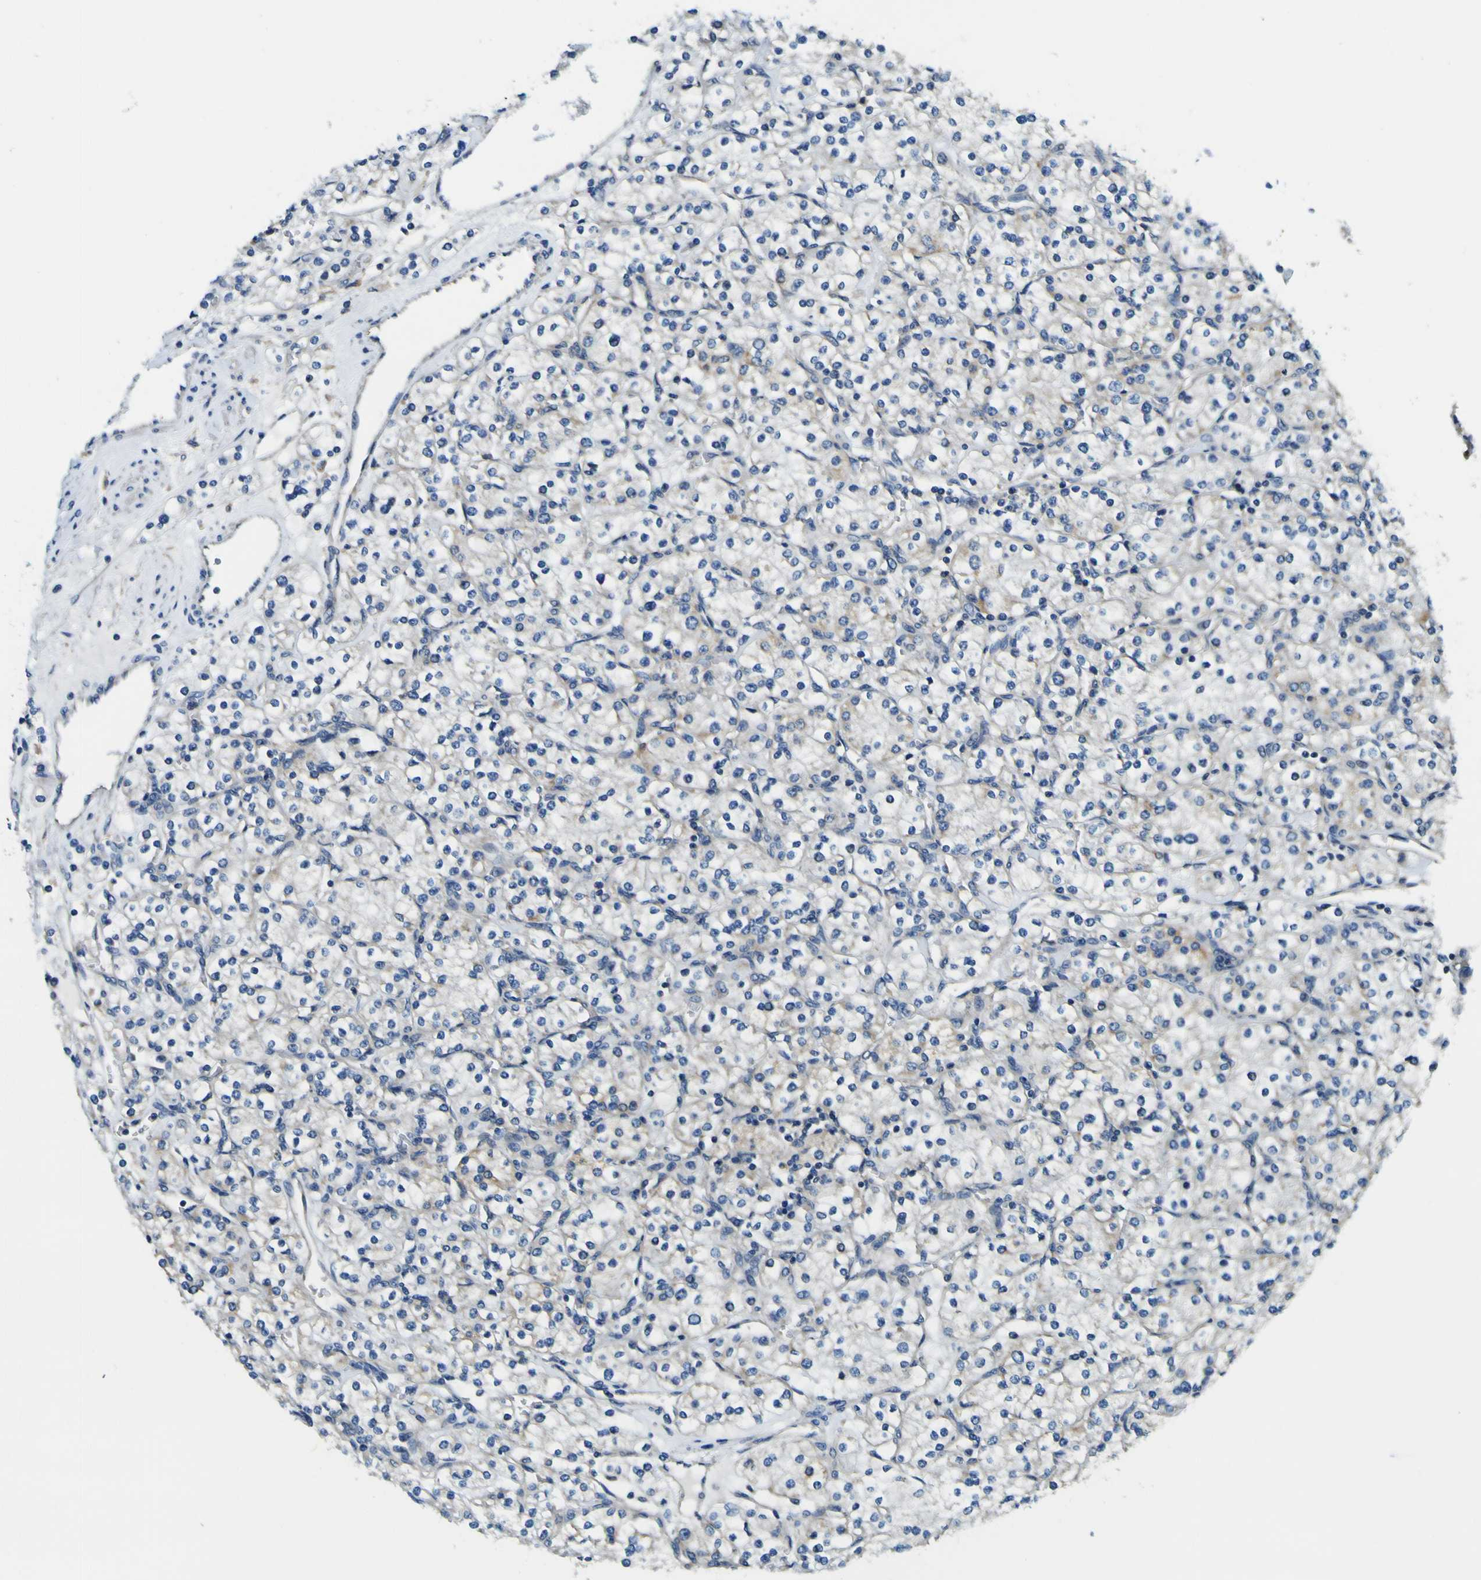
{"staining": {"intensity": "moderate", "quantity": "<25%", "location": "cytoplasmic/membranous"}, "tissue": "renal cancer", "cell_type": "Tumor cells", "image_type": "cancer", "snomed": [{"axis": "morphology", "description": "Adenocarcinoma, NOS"}, {"axis": "topography", "description": "Kidney"}], "caption": "Human adenocarcinoma (renal) stained for a protein (brown) exhibits moderate cytoplasmic/membranous positive expression in about <25% of tumor cells.", "gene": "CLSTN1", "patient": {"sex": "male", "age": 77}}